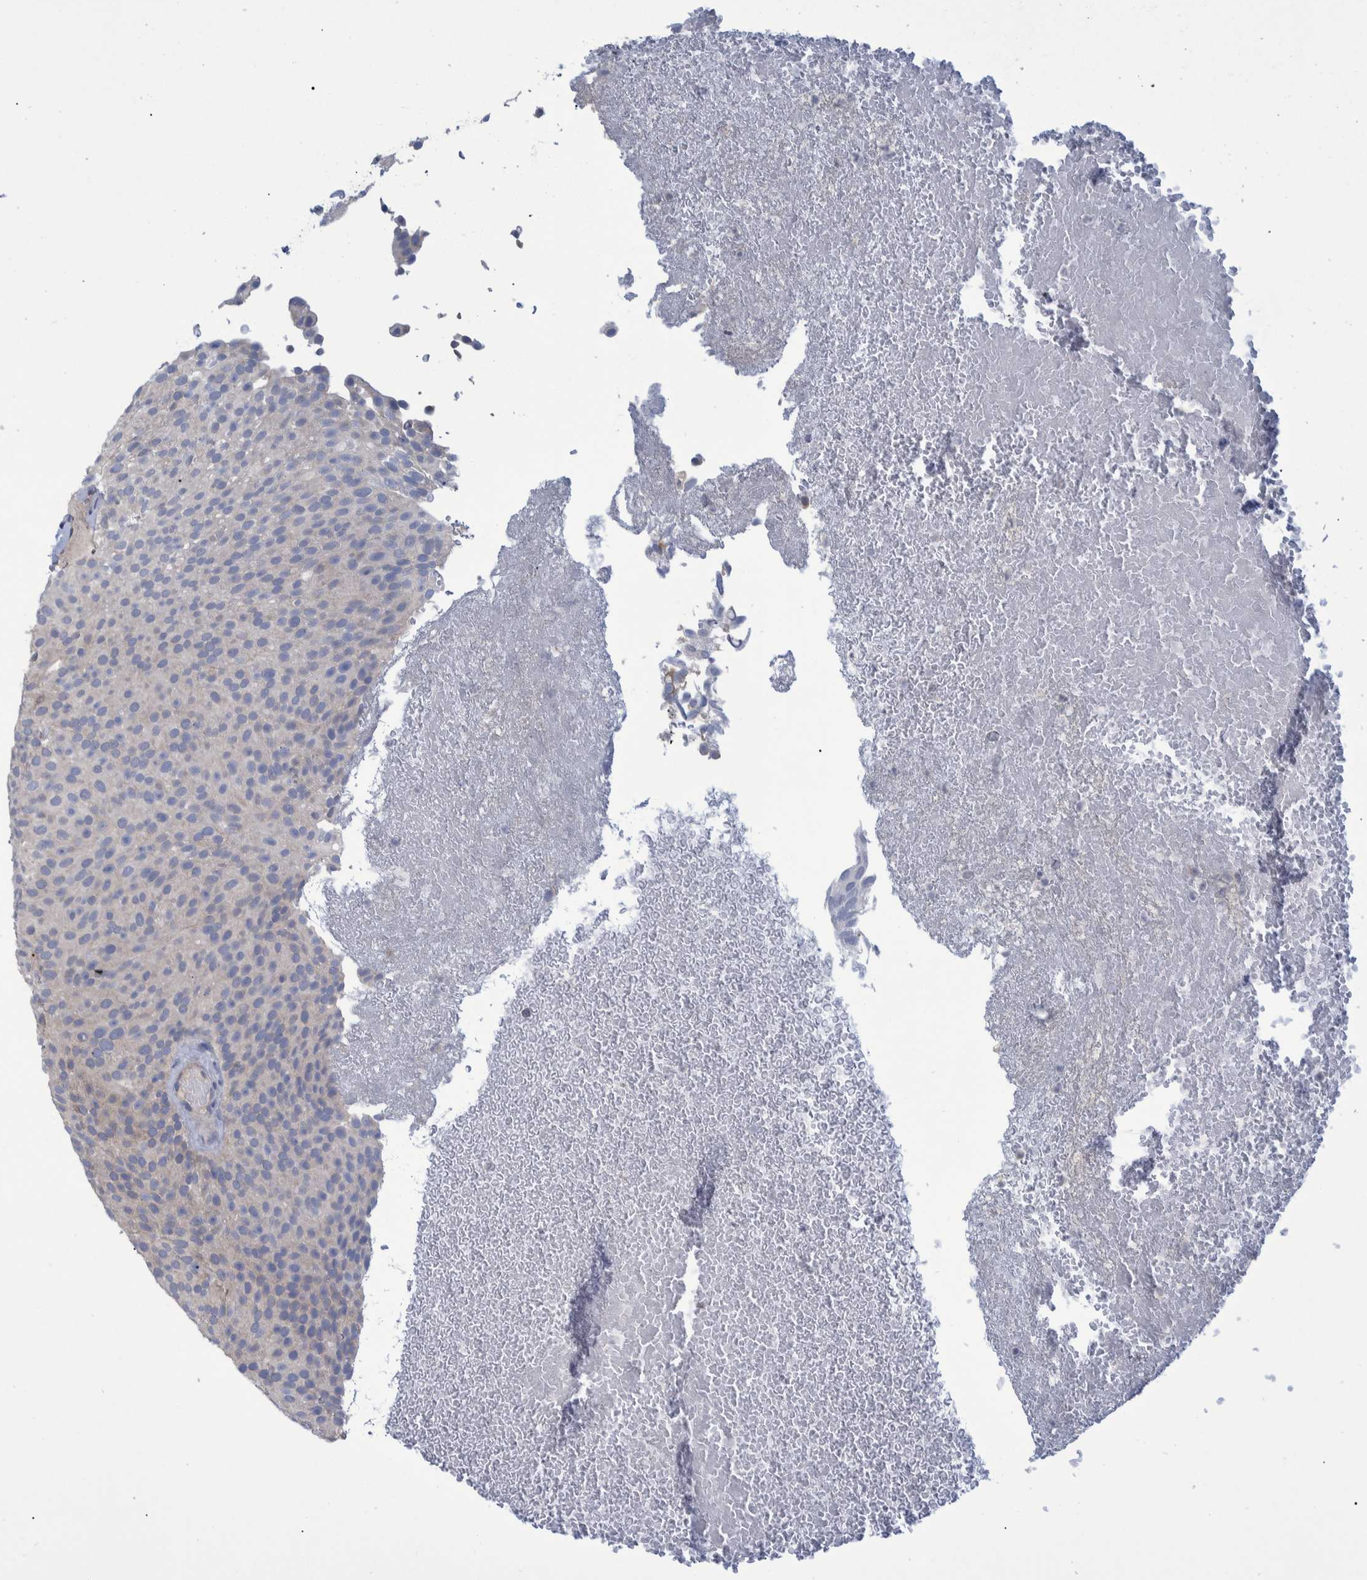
{"staining": {"intensity": "negative", "quantity": "none", "location": "none"}, "tissue": "urothelial cancer", "cell_type": "Tumor cells", "image_type": "cancer", "snomed": [{"axis": "morphology", "description": "Urothelial carcinoma, Low grade"}, {"axis": "topography", "description": "Urinary bladder"}], "caption": "A high-resolution image shows IHC staining of urothelial cancer, which shows no significant expression in tumor cells.", "gene": "PCYT2", "patient": {"sex": "male", "age": 78}}